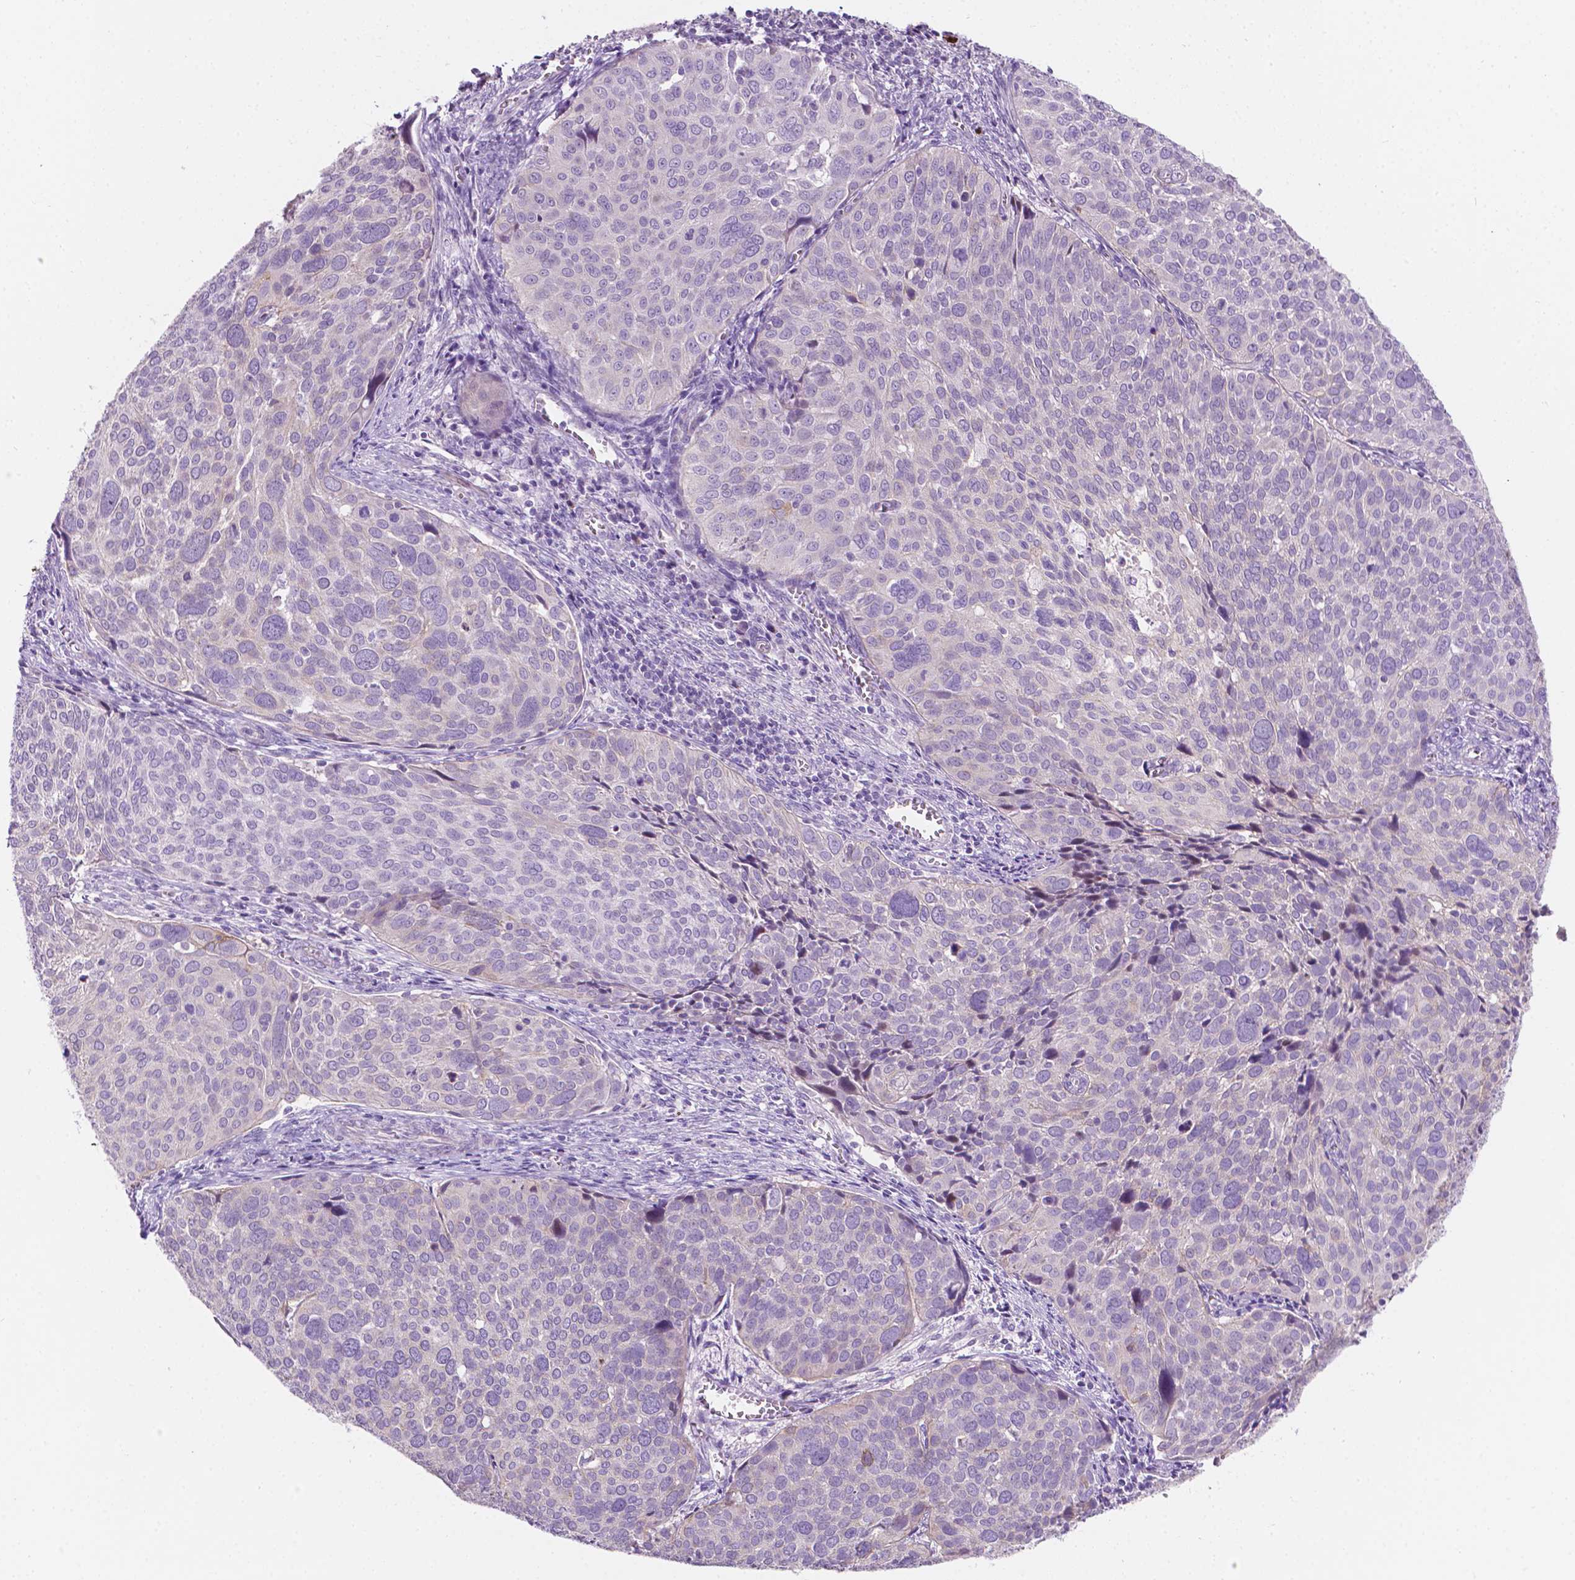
{"staining": {"intensity": "negative", "quantity": "none", "location": "none"}, "tissue": "cervical cancer", "cell_type": "Tumor cells", "image_type": "cancer", "snomed": [{"axis": "morphology", "description": "Squamous cell carcinoma, NOS"}, {"axis": "topography", "description": "Cervix"}], "caption": "Cervical squamous cell carcinoma was stained to show a protein in brown. There is no significant positivity in tumor cells. (Immunohistochemistry (ihc), brightfield microscopy, high magnification).", "gene": "NOS1AP", "patient": {"sex": "female", "age": 39}}